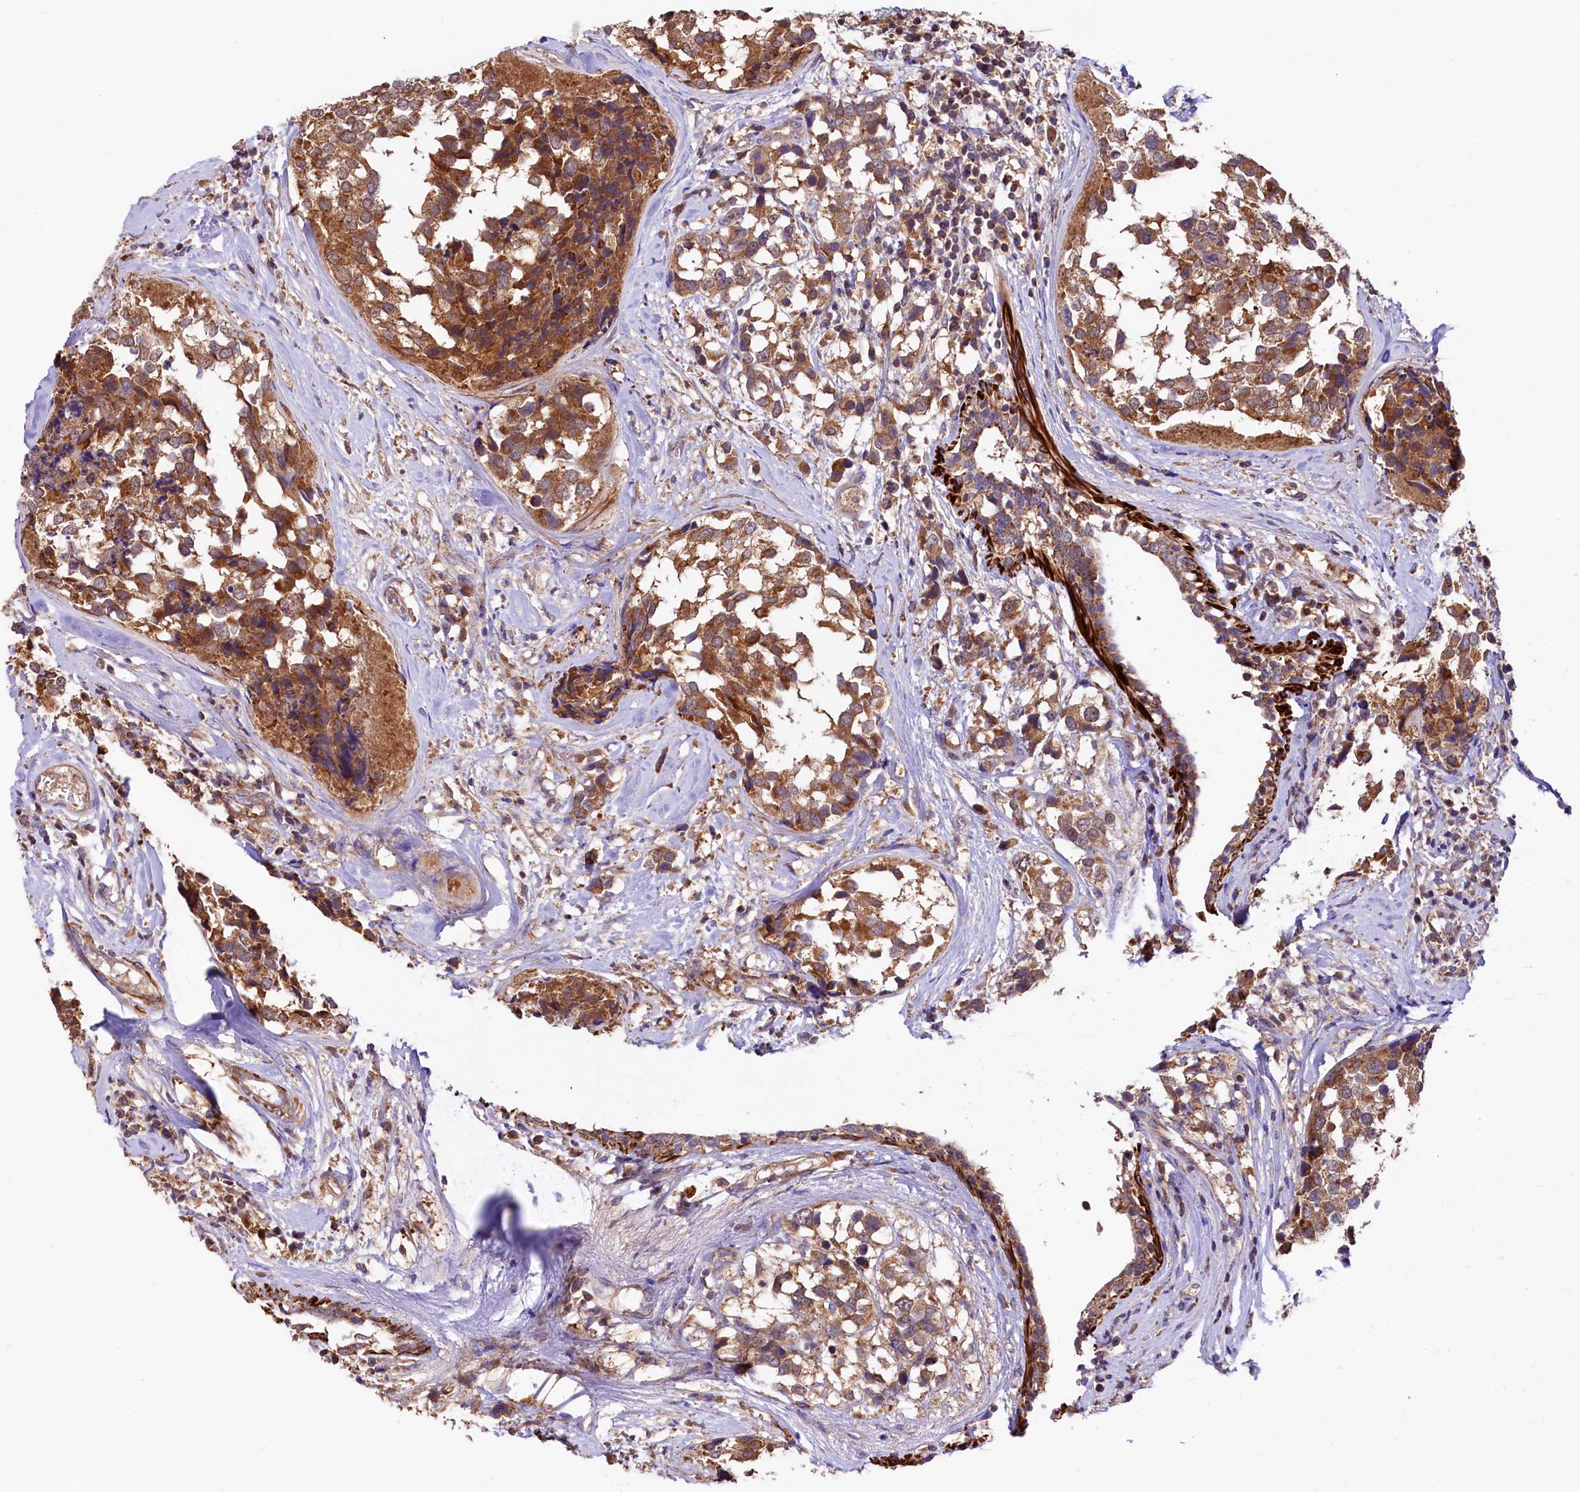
{"staining": {"intensity": "strong", "quantity": ">75%", "location": "cytoplasmic/membranous"}, "tissue": "breast cancer", "cell_type": "Tumor cells", "image_type": "cancer", "snomed": [{"axis": "morphology", "description": "Lobular carcinoma"}, {"axis": "topography", "description": "Breast"}], "caption": "Breast cancer (lobular carcinoma) was stained to show a protein in brown. There is high levels of strong cytoplasmic/membranous positivity in about >75% of tumor cells. (brown staining indicates protein expression, while blue staining denotes nuclei).", "gene": "CIAO3", "patient": {"sex": "female", "age": 59}}